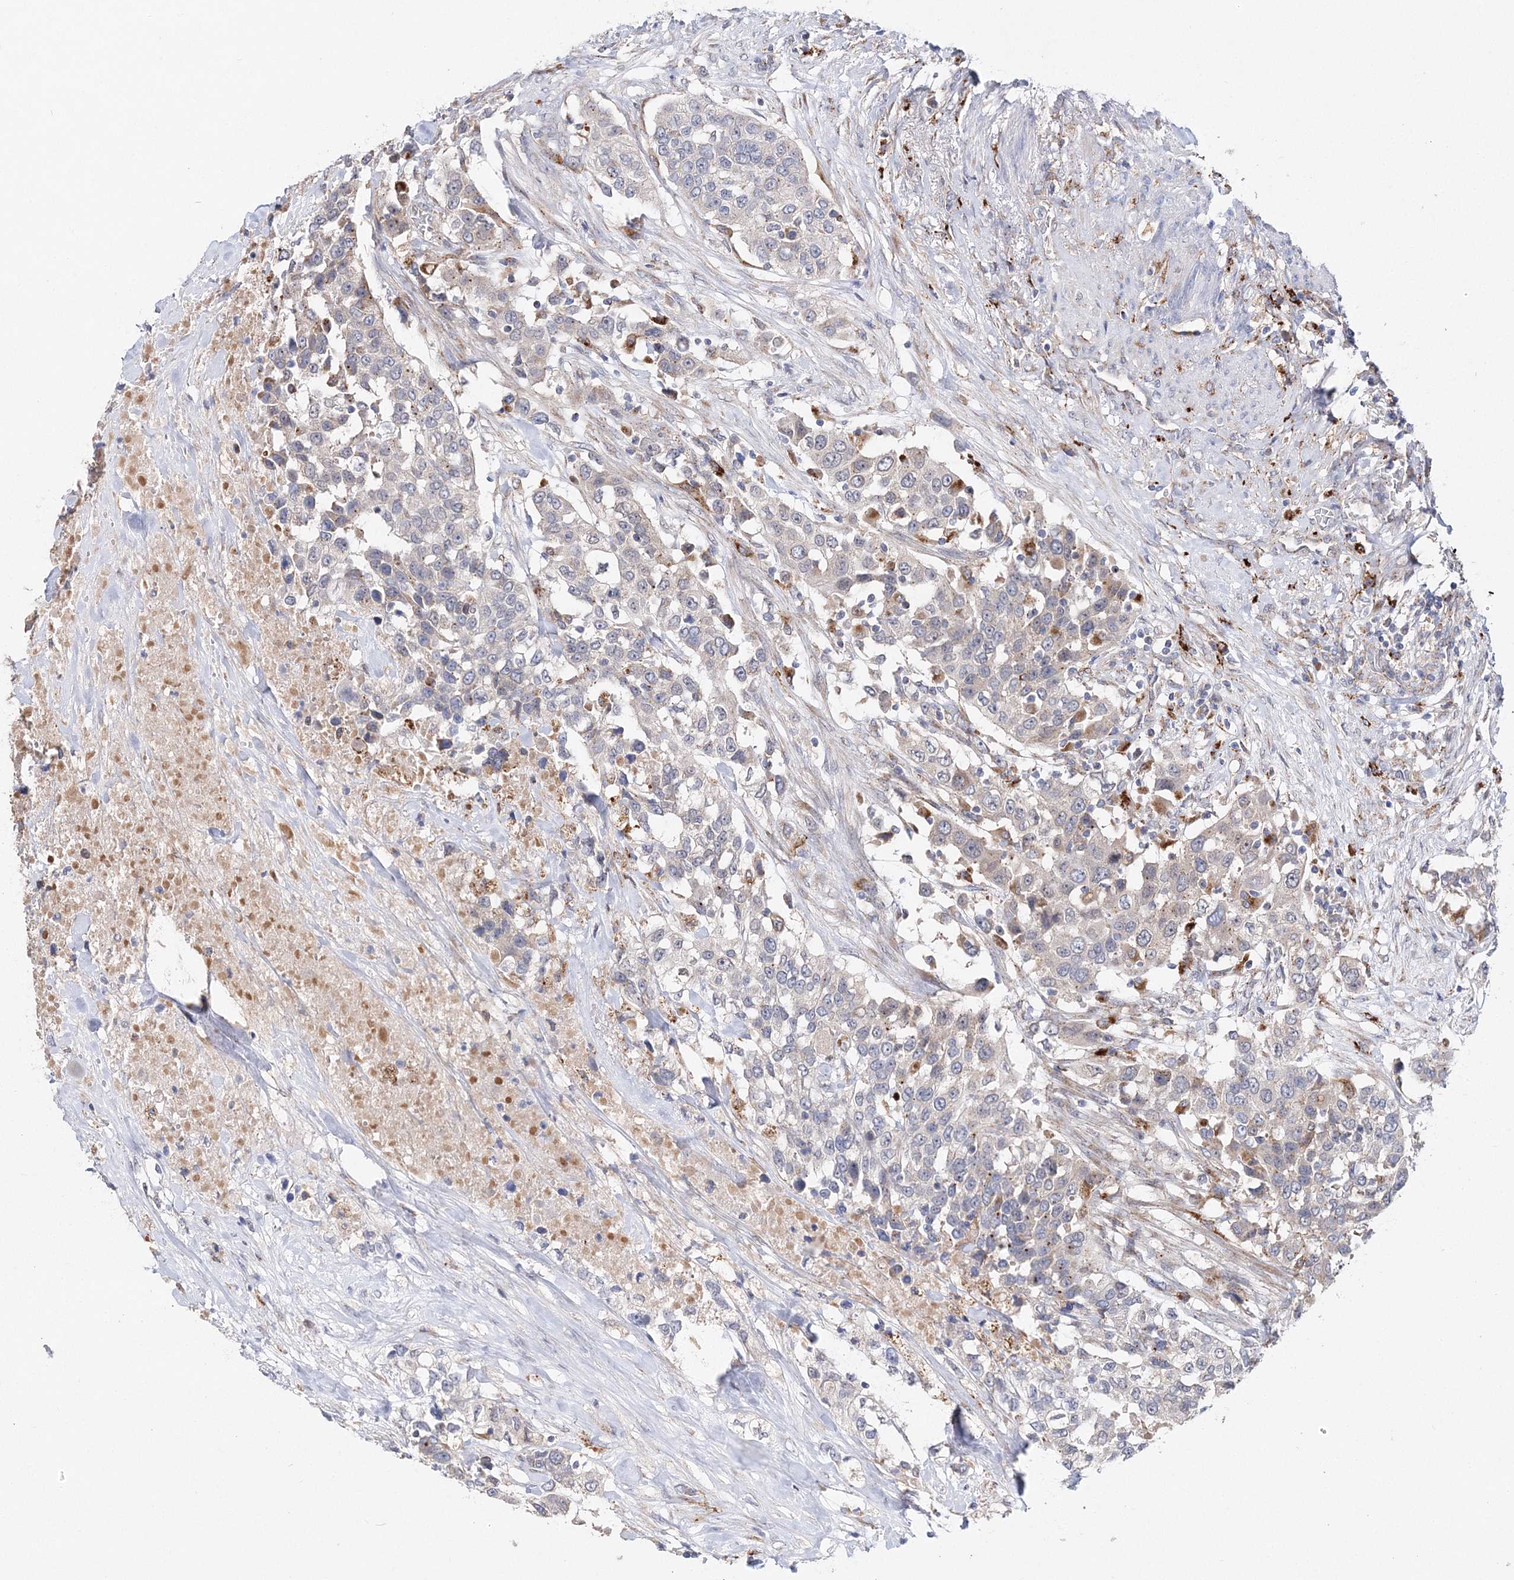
{"staining": {"intensity": "weak", "quantity": "<25%", "location": "cytoplasmic/membranous"}, "tissue": "urothelial cancer", "cell_type": "Tumor cells", "image_type": "cancer", "snomed": [{"axis": "morphology", "description": "Urothelial carcinoma, High grade"}, {"axis": "topography", "description": "Urinary bladder"}], "caption": "High magnification brightfield microscopy of urothelial cancer stained with DAB (3,3'-diaminobenzidine) (brown) and counterstained with hematoxylin (blue): tumor cells show no significant positivity.", "gene": "C3orf38", "patient": {"sex": "female", "age": 80}}